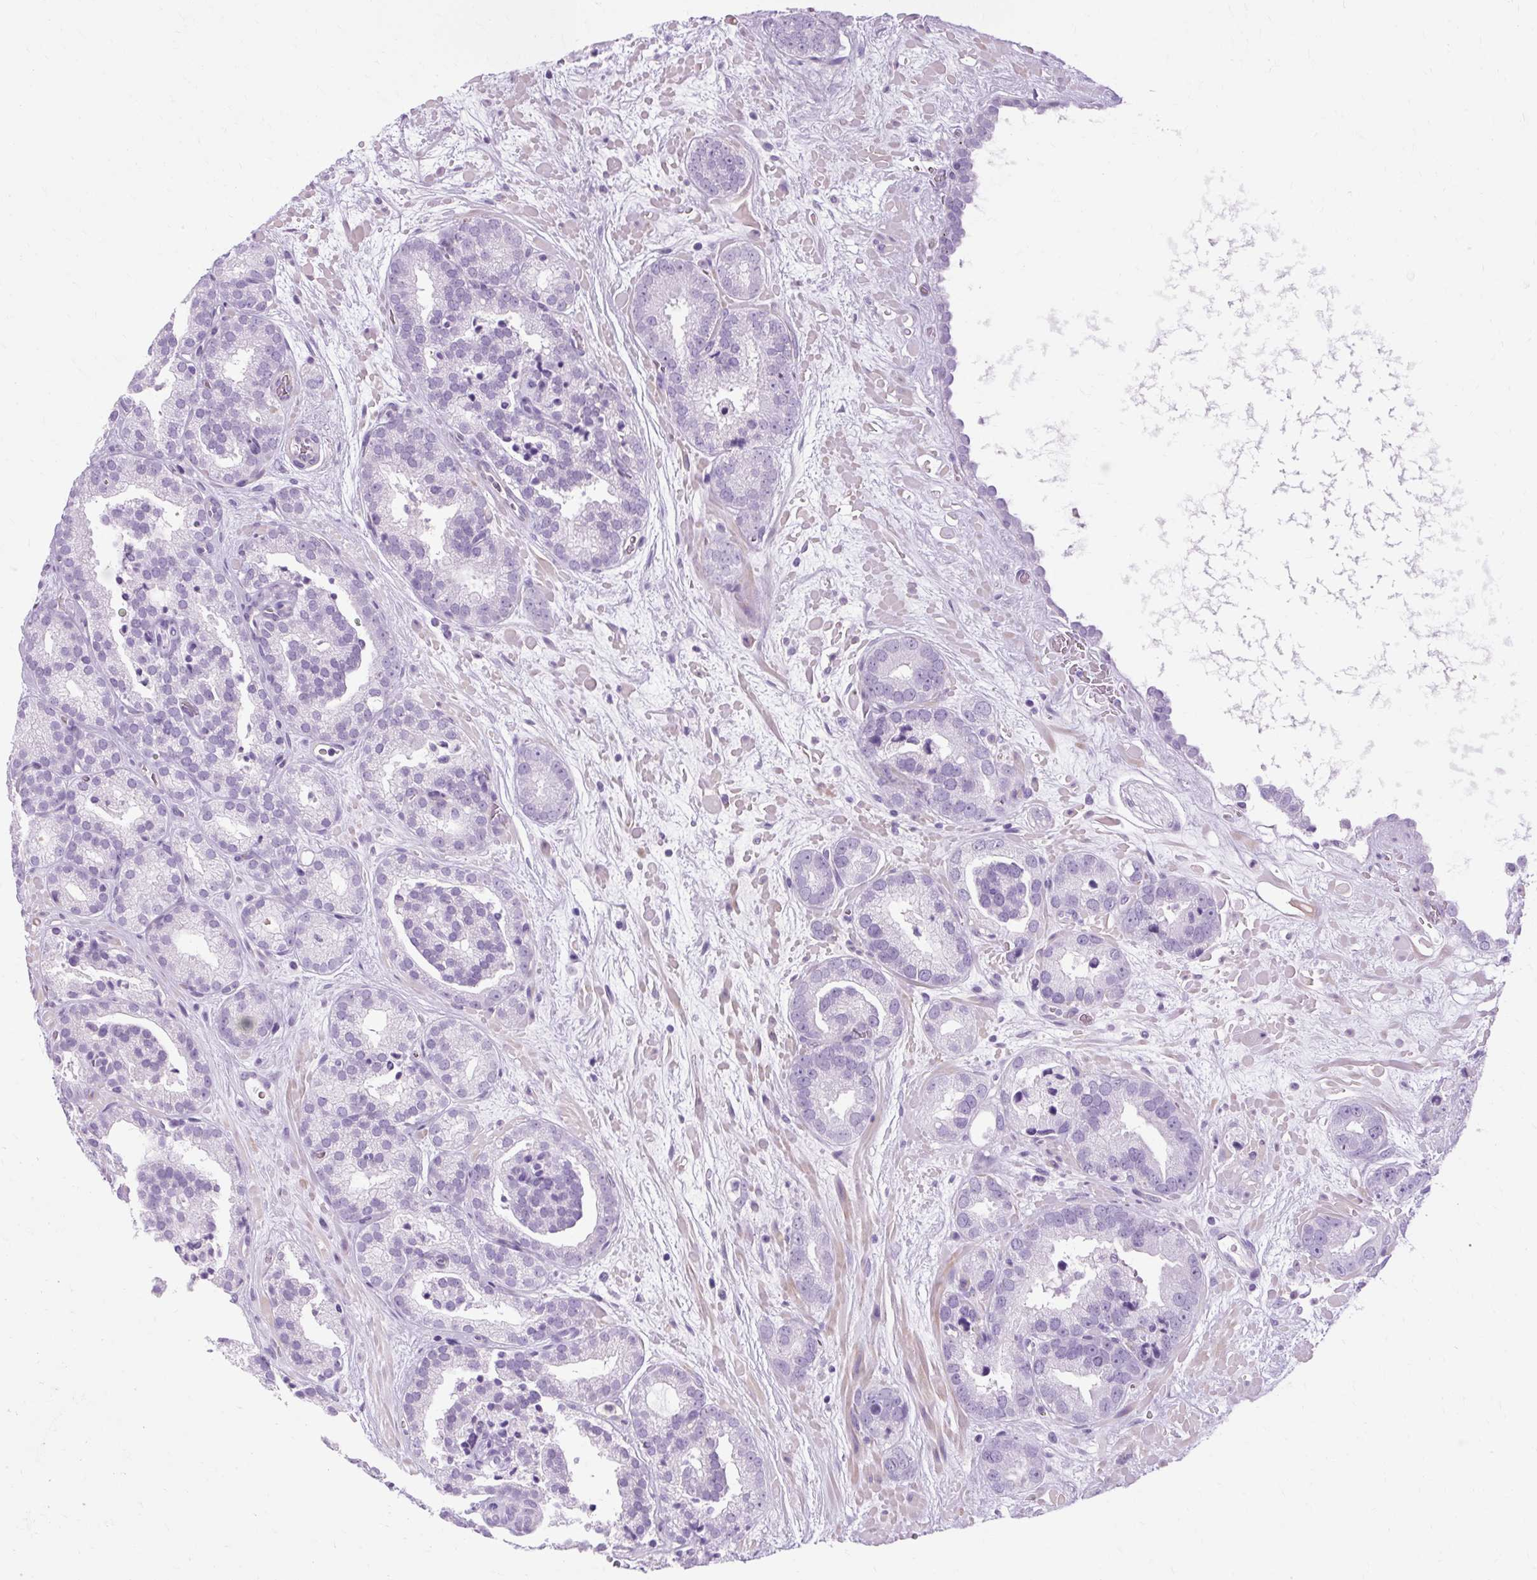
{"staining": {"intensity": "negative", "quantity": "none", "location": "none"}, "tissue": "prostate cancer", "cell_type": "Tumor cells", "image_type": "cancer", "snomed": [{"axis": "morphology", "description": "Adenocarcinoma, High grade"}, {"axis": "topography", "description": "Prostate"}], "caption": "This is an immunohistochemistry (IHC) micrograph of human prostate cancer (high-grade adenocarcinoma). There is no expression in tumor cells.", "gene": "OOEP", "patient": {"sex": "male", "age": 66}}